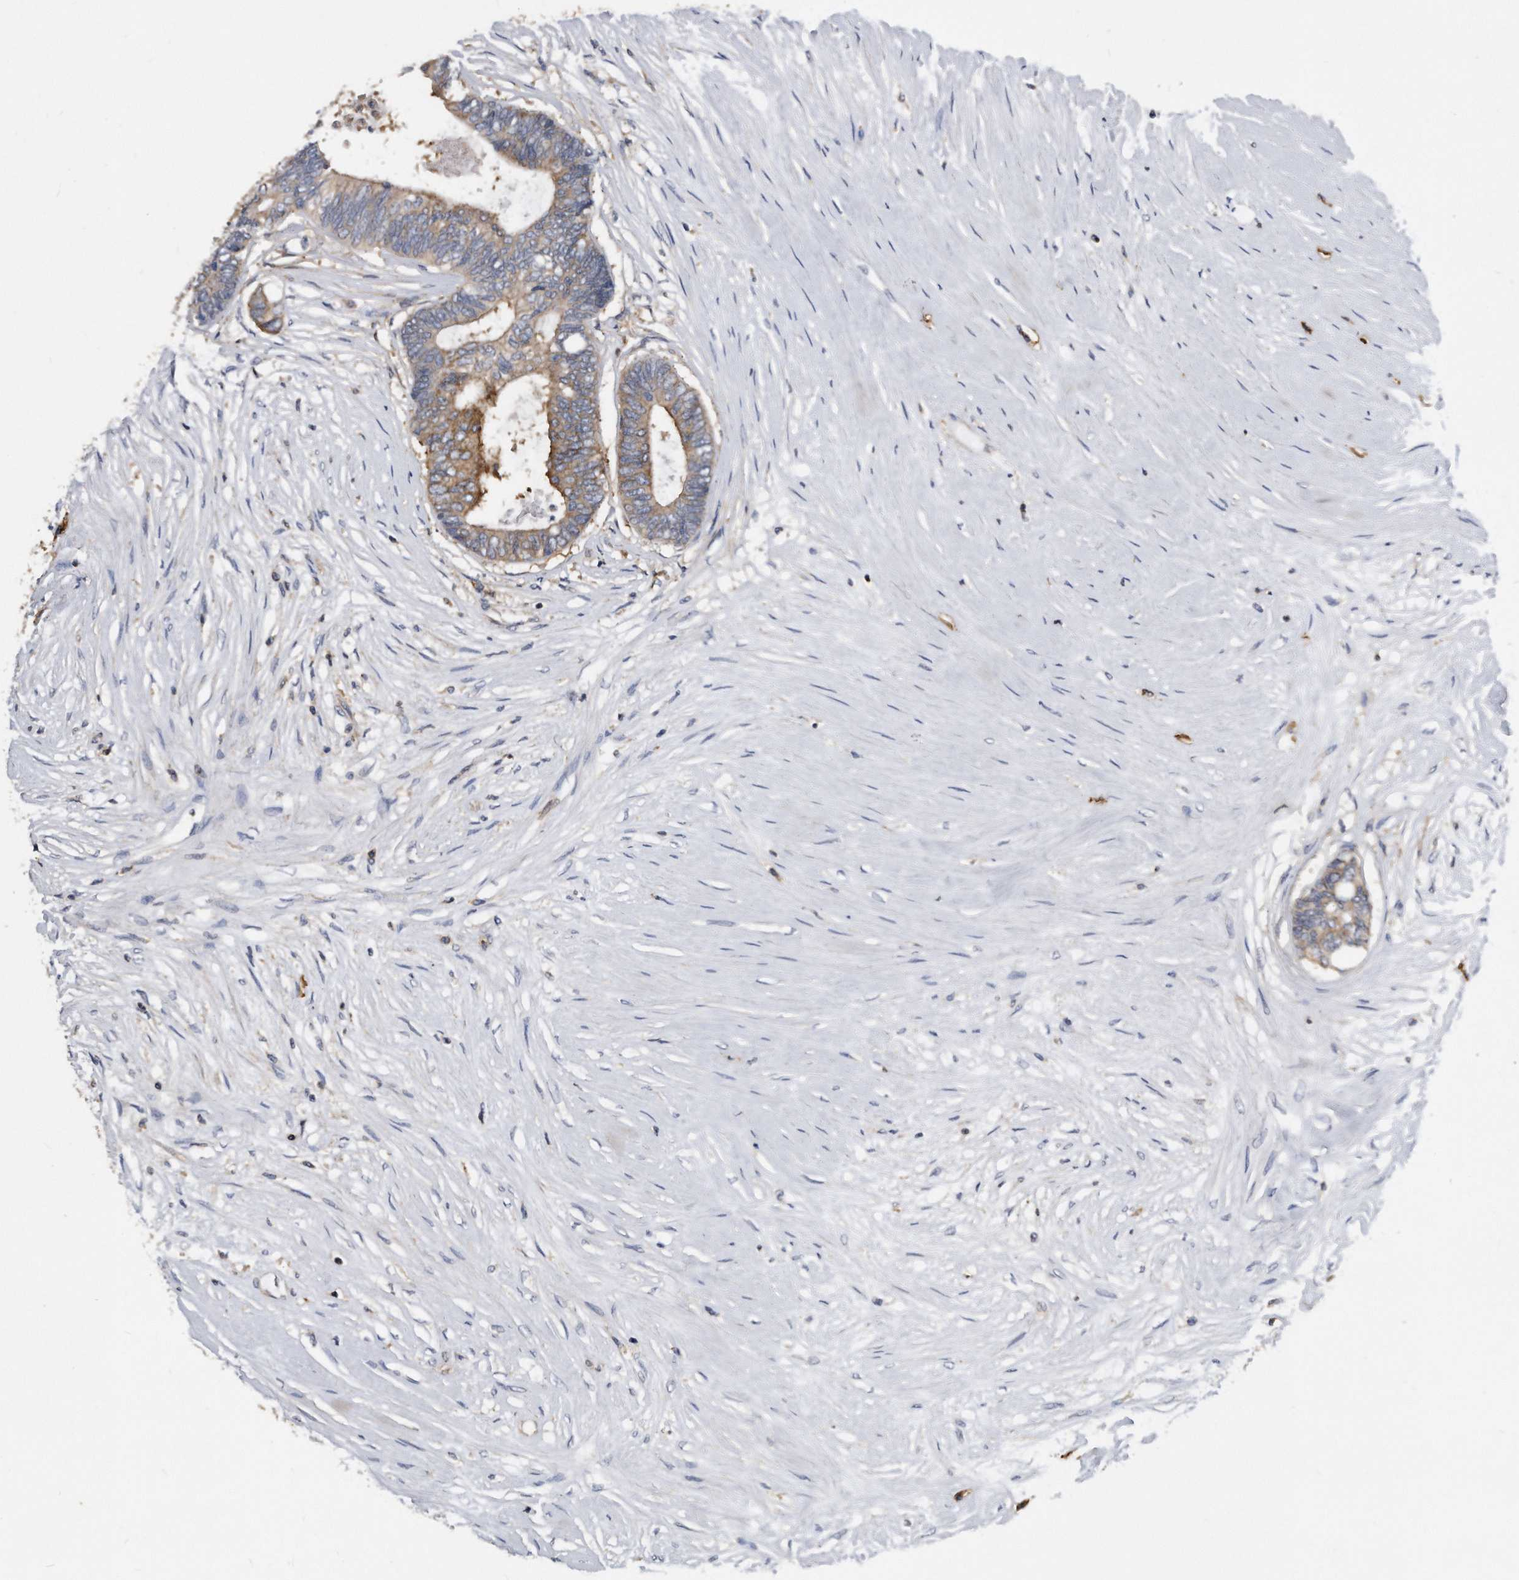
{"staining": {"intensity": "weak", "quantity": "25%-75%", "location": "cytoplasmic/membranous"}, "tissue": "colorectal cancer", "cell_type": "Tumor cells", "image_type": "cancer", "snomed": [{"axis": "morphology", "description": "Adenocarcinoma, NOS"}, {"axis": "topography", "description": "Rectum"}], "caption": "A histopathology image of colorectal adenocarcinoma stained for a protein reveals weak cytoplasmic/membranous brown staining in tumor cells.", "gene": "ATG5", "patient": {"sex": "male", "age": 63}}